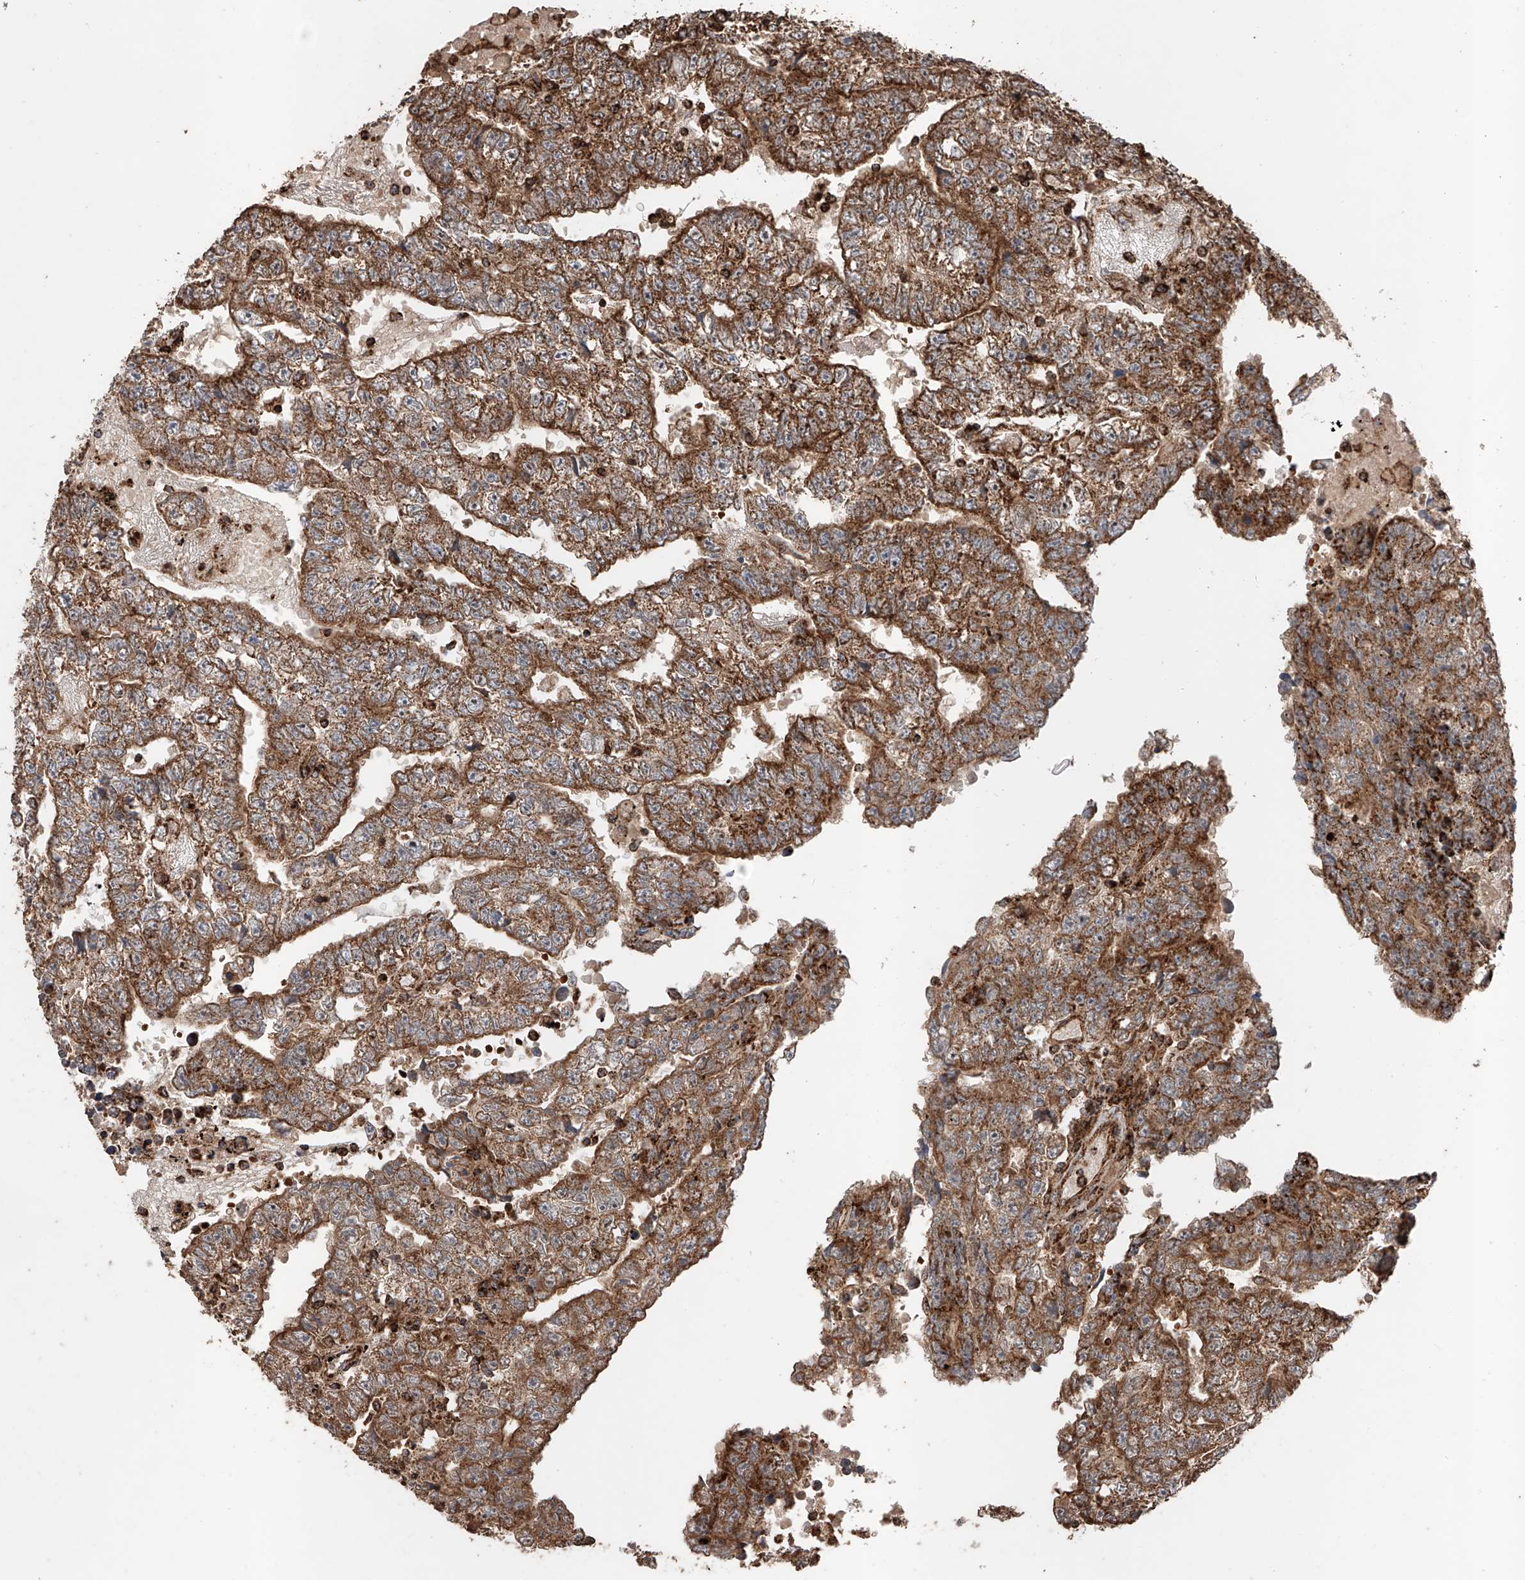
{"staining": {"intensity": "moderate", "quantity": ">75%", "location": "cytoplasmic/membranous"}, "tissue": "testis cancer", "cell_type": "Tumor cells", "image_type": "cancer", "snomed": [{"axis": "morphology", "description": "Carcinoma, Embryonal, NOS"}, {"axis": "topography", "description": "Testis"}], "caption": "Immunohistochemical staining of testis cancer demonstrates medium levels of moderate cytoplasmic/membranous positivity in about >75% of tumor cells.", "gene": "PISD", "patient": {"sex": "male", "age": 25}}